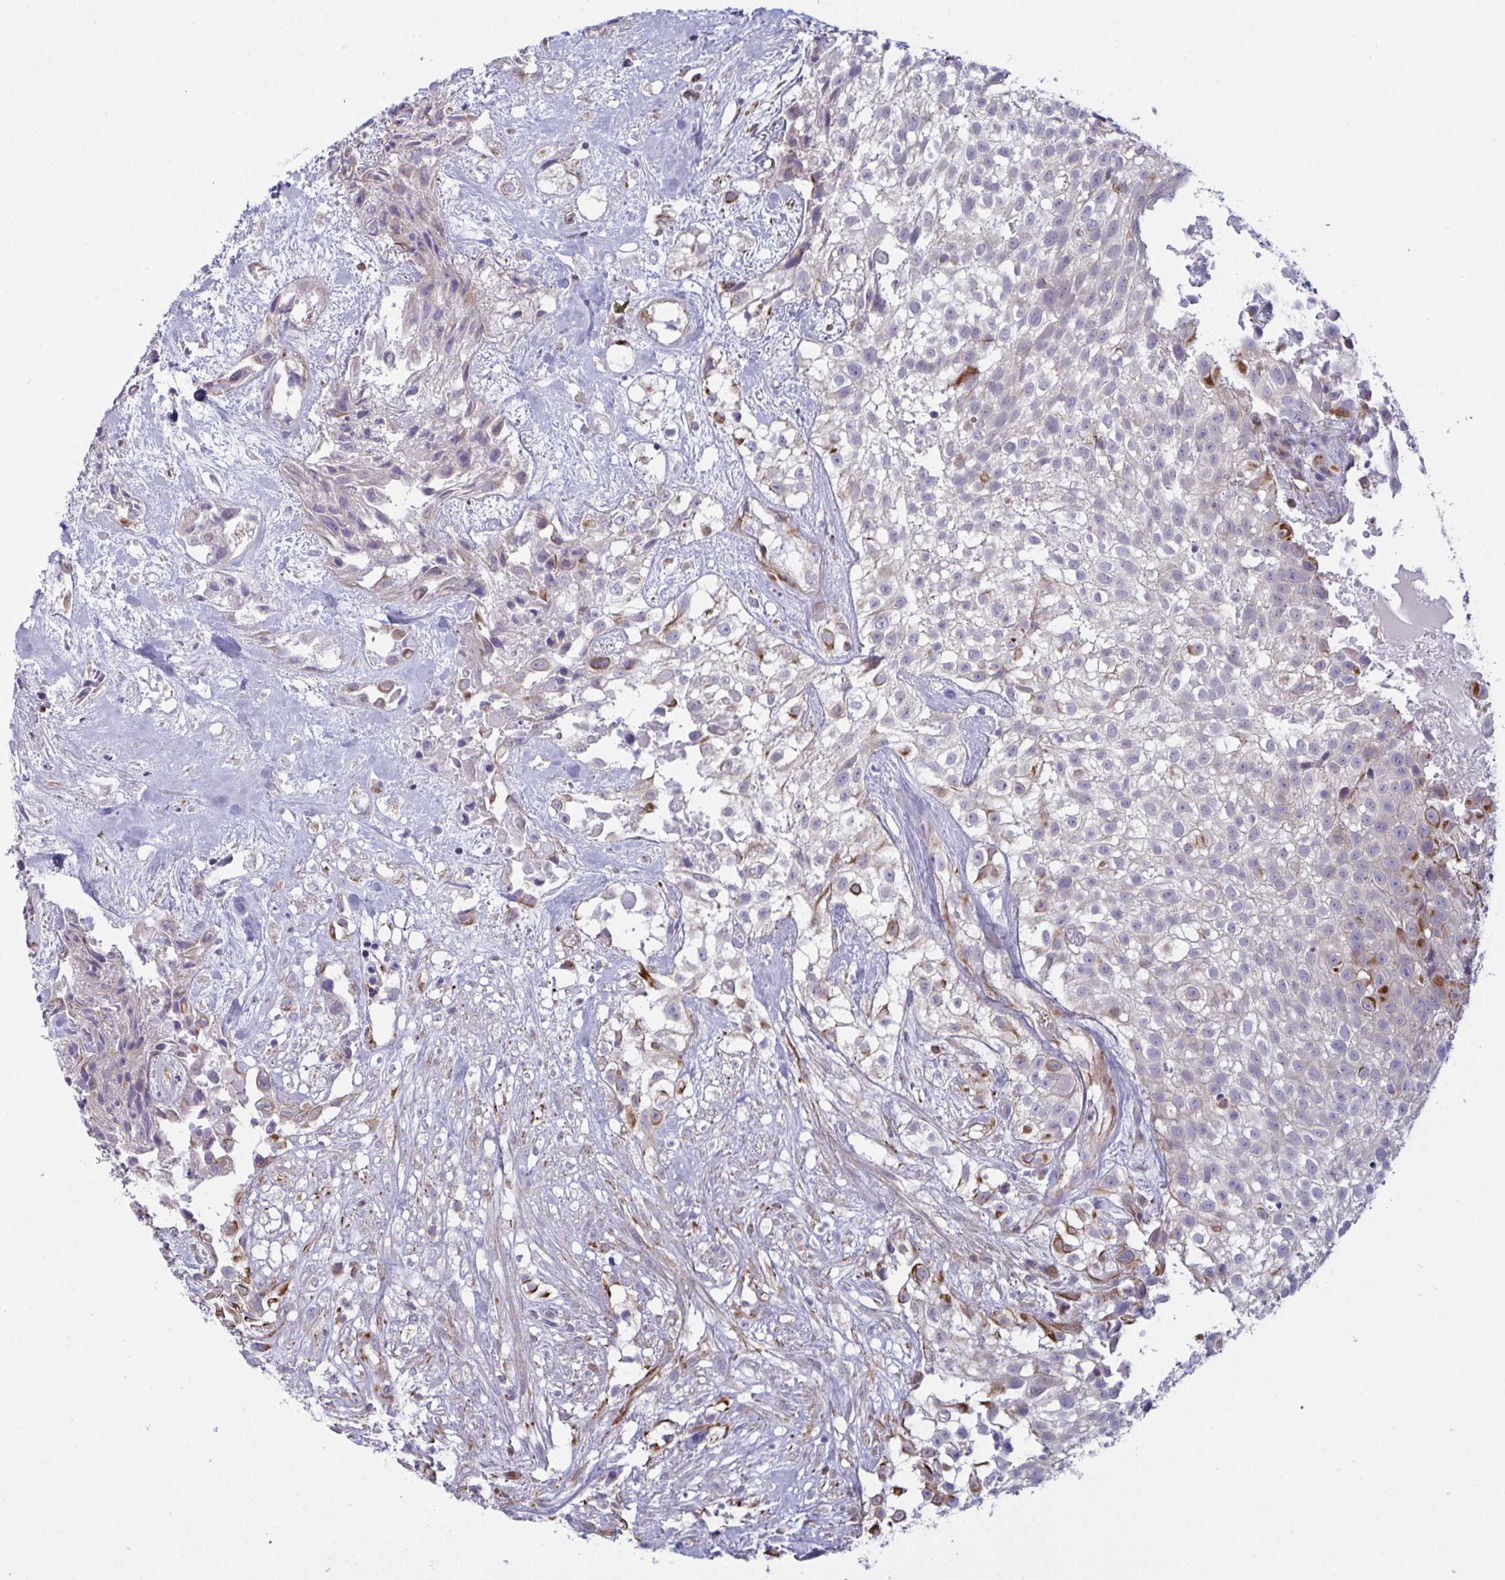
{"staining": {"intensity": "moderate", "quantity": "<25%", "location": "cytoplasmic/membranous"}, "tissue": "urothelial cancer", "cell_type": "Tumor cells", "image_type": "cancer", "snomed": [{"axis": "morphology", "description": "Urothelial carcinoma, High grade"}, {"axis": "topography", "description": "Urinary bladder"}], "caption": "Approximately <25% of tumor cells in urothelial cancer demonstrate moderate cytoplasmic/membranous protein staining as visualized by brown immunohistochemical staining.", "gene": "DCBLD1", "patient": {"sex": "male", "age": 56}}